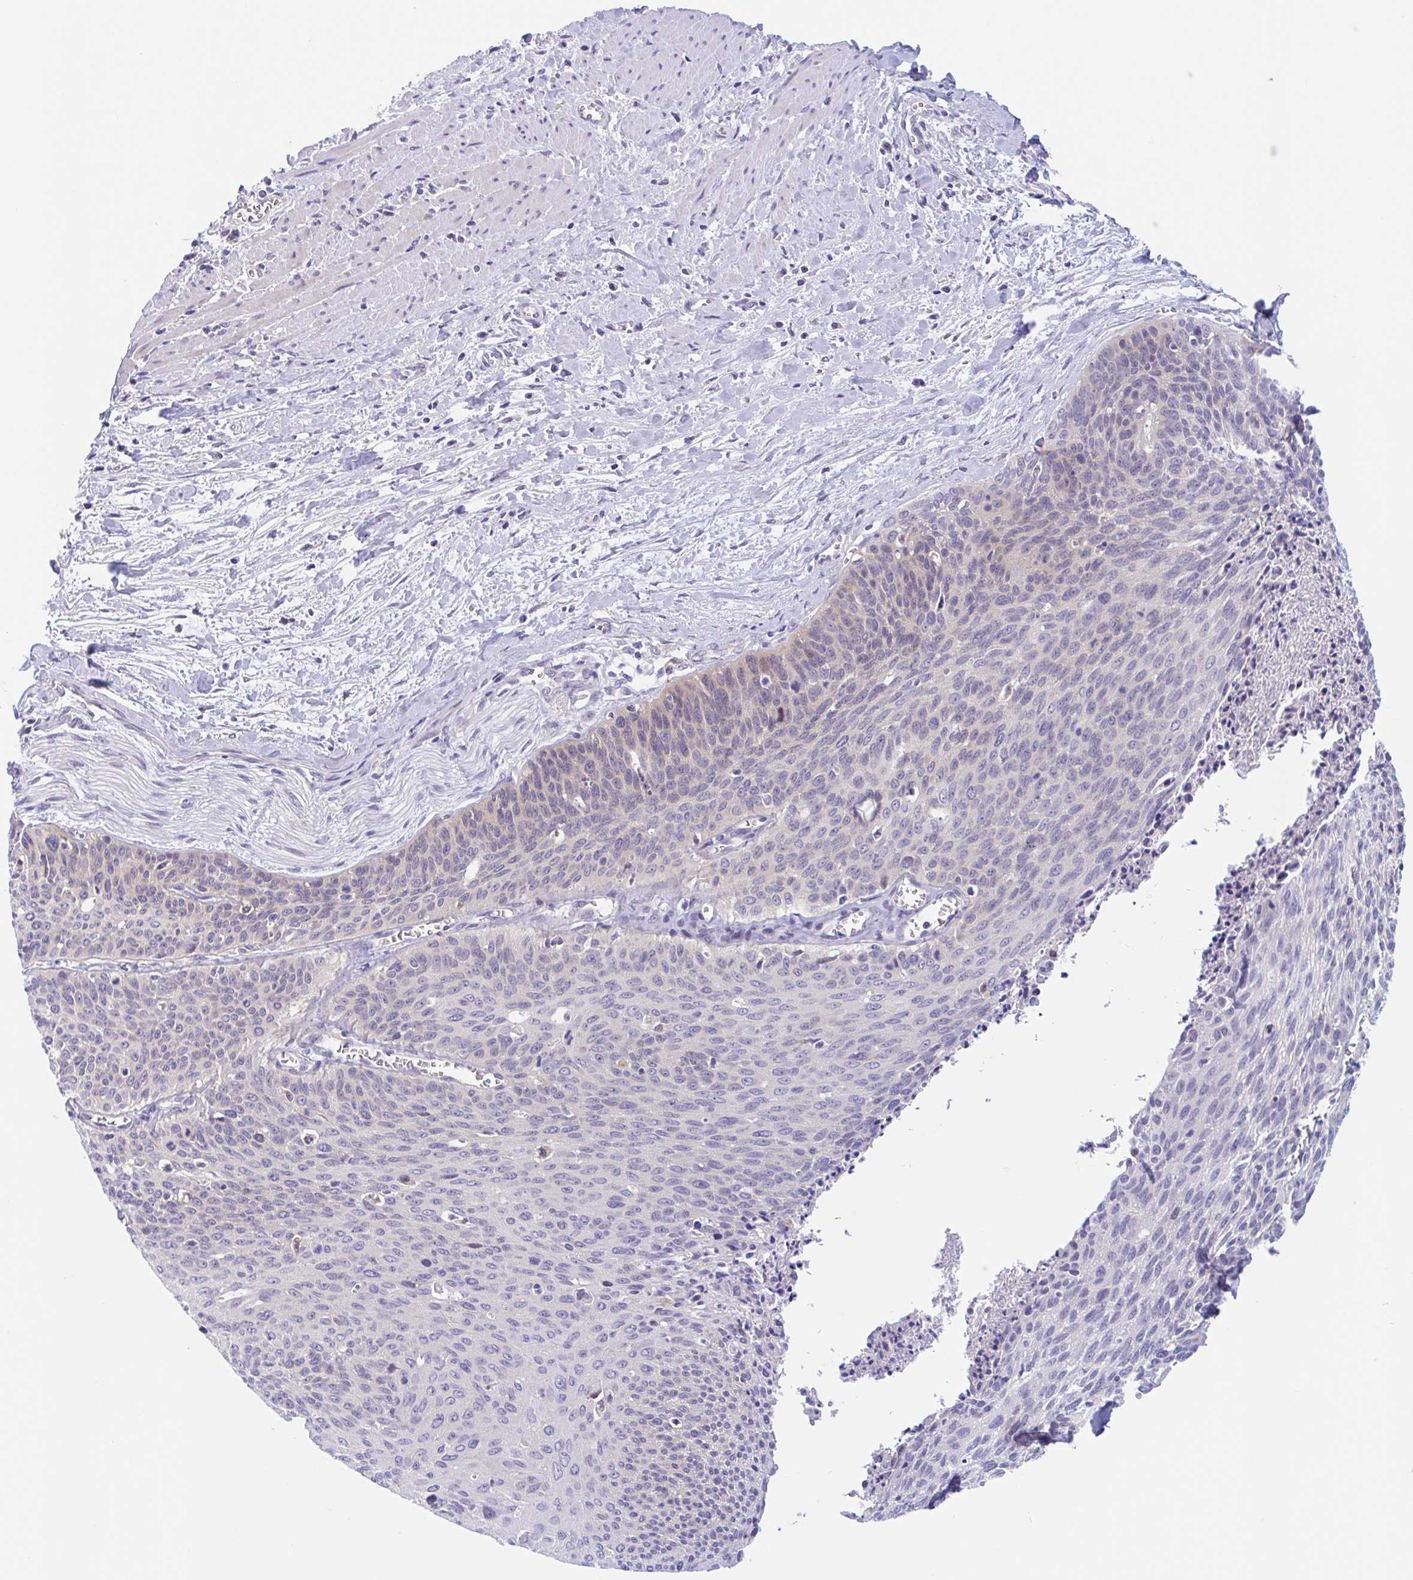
{"staining": {"intensity": "weak", "quantity": "<25%", "location": "cytoplasmic/membranous"}, "tissue": "cervical cancer", "cell_type": "Tumor cells", "image_type": "cancer", "snomed": [{"axis": "morphology", "description": "Squamous cell carcinoma, NOS"}, {"axis": "topography", "description": "Cervix"}], "caption": "Tumor cells are negative for protein expression in human cervical squamous cell carcinoma.", "gene": "TMEM86A", "patient": {"sex": "female", "age": 55}}